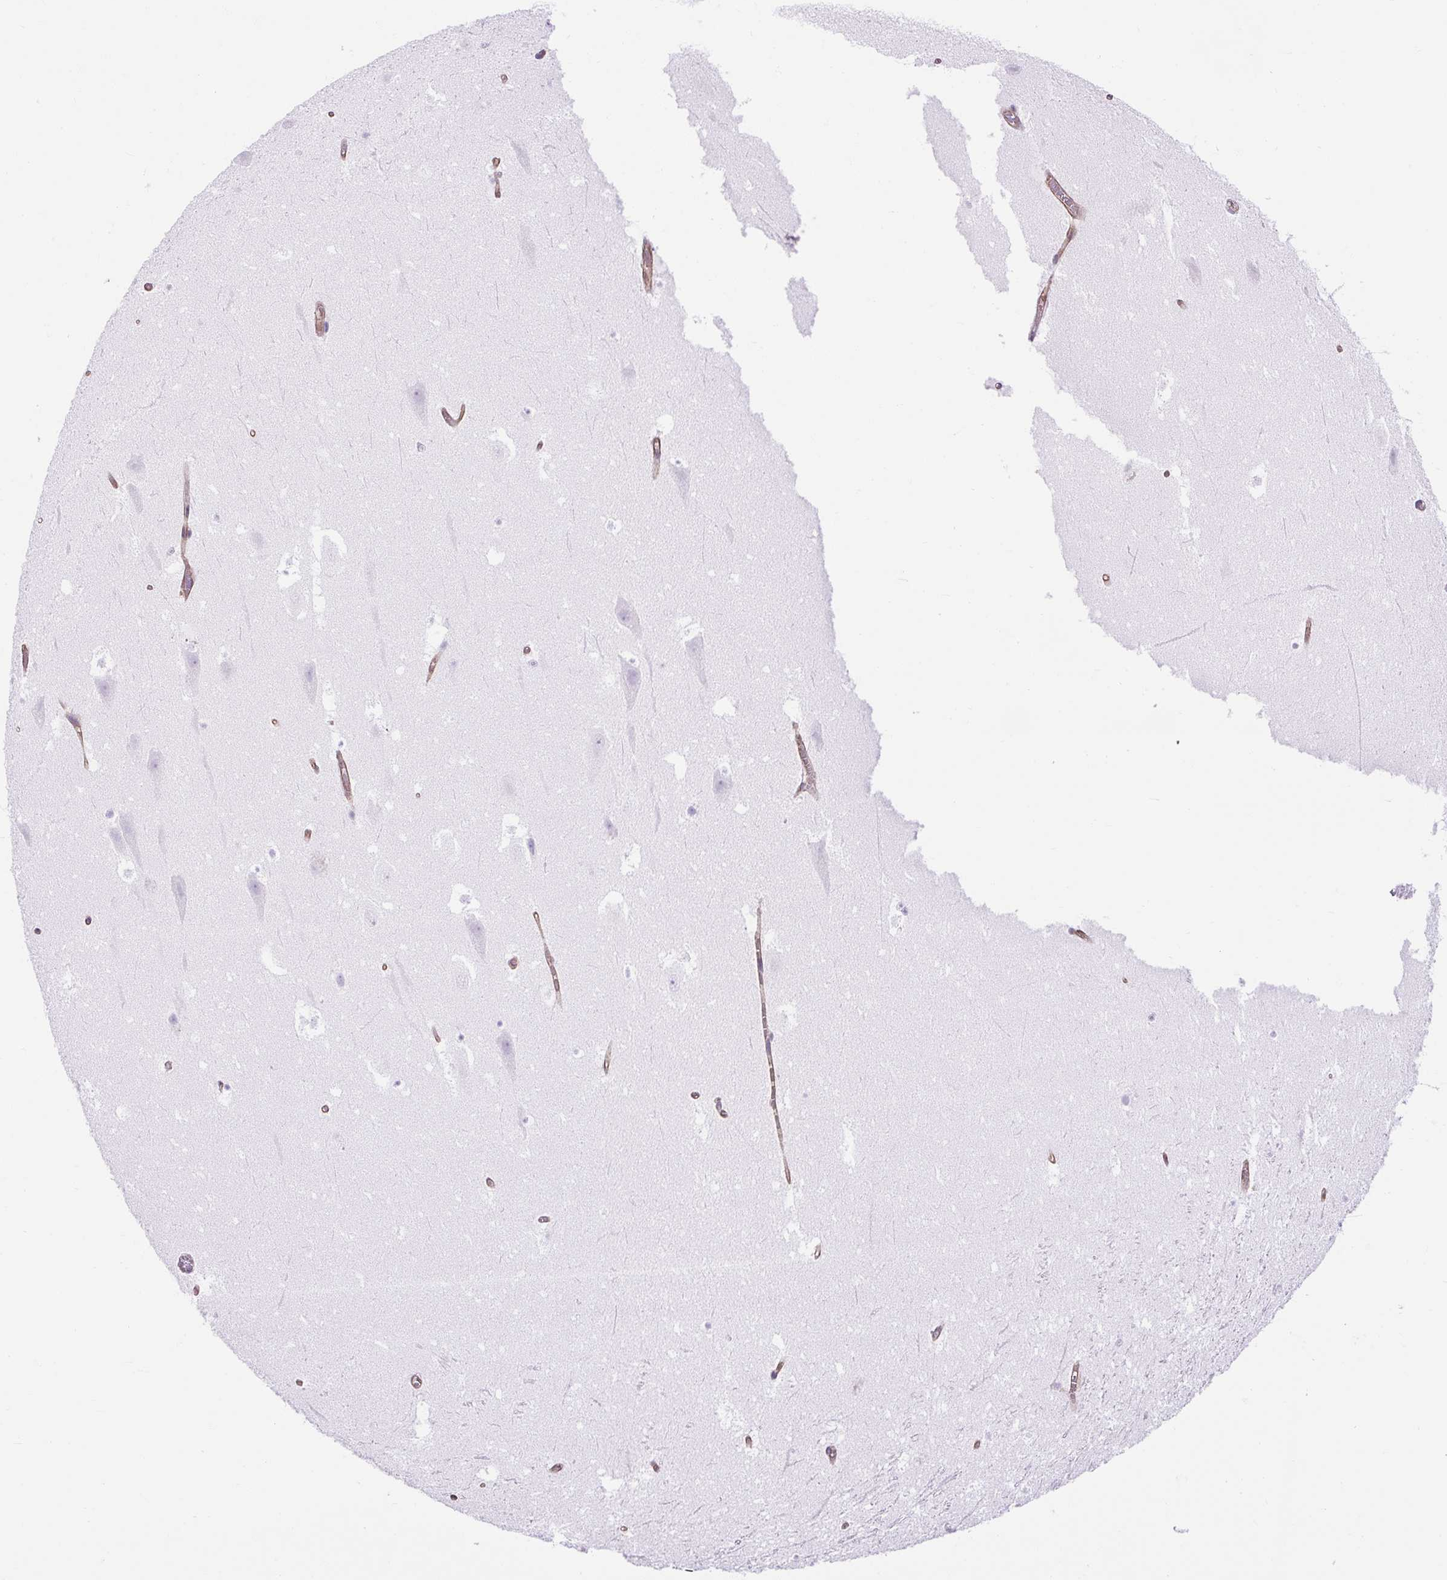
{"staining": {"intensity": "negative", "quantity": "none", "location": "none"}, "tissue": "hippocampus", "cell_type": "Glial cells", "image_type": "normal", "snomed": [{"axis": "morphology", "description": "Normal tissue, NOS"}, {"axis": "topography", "description": "Hippocampus"}], "caption": "Immunohistochemical staining of unremarkable hippocampus shows no significant positivity in glial cells. (Brightfield microscopy of DAB immunohistochemistry at high magnification).", "gene": "KRT12", "patient": {"sex": "female", "age": 42}}